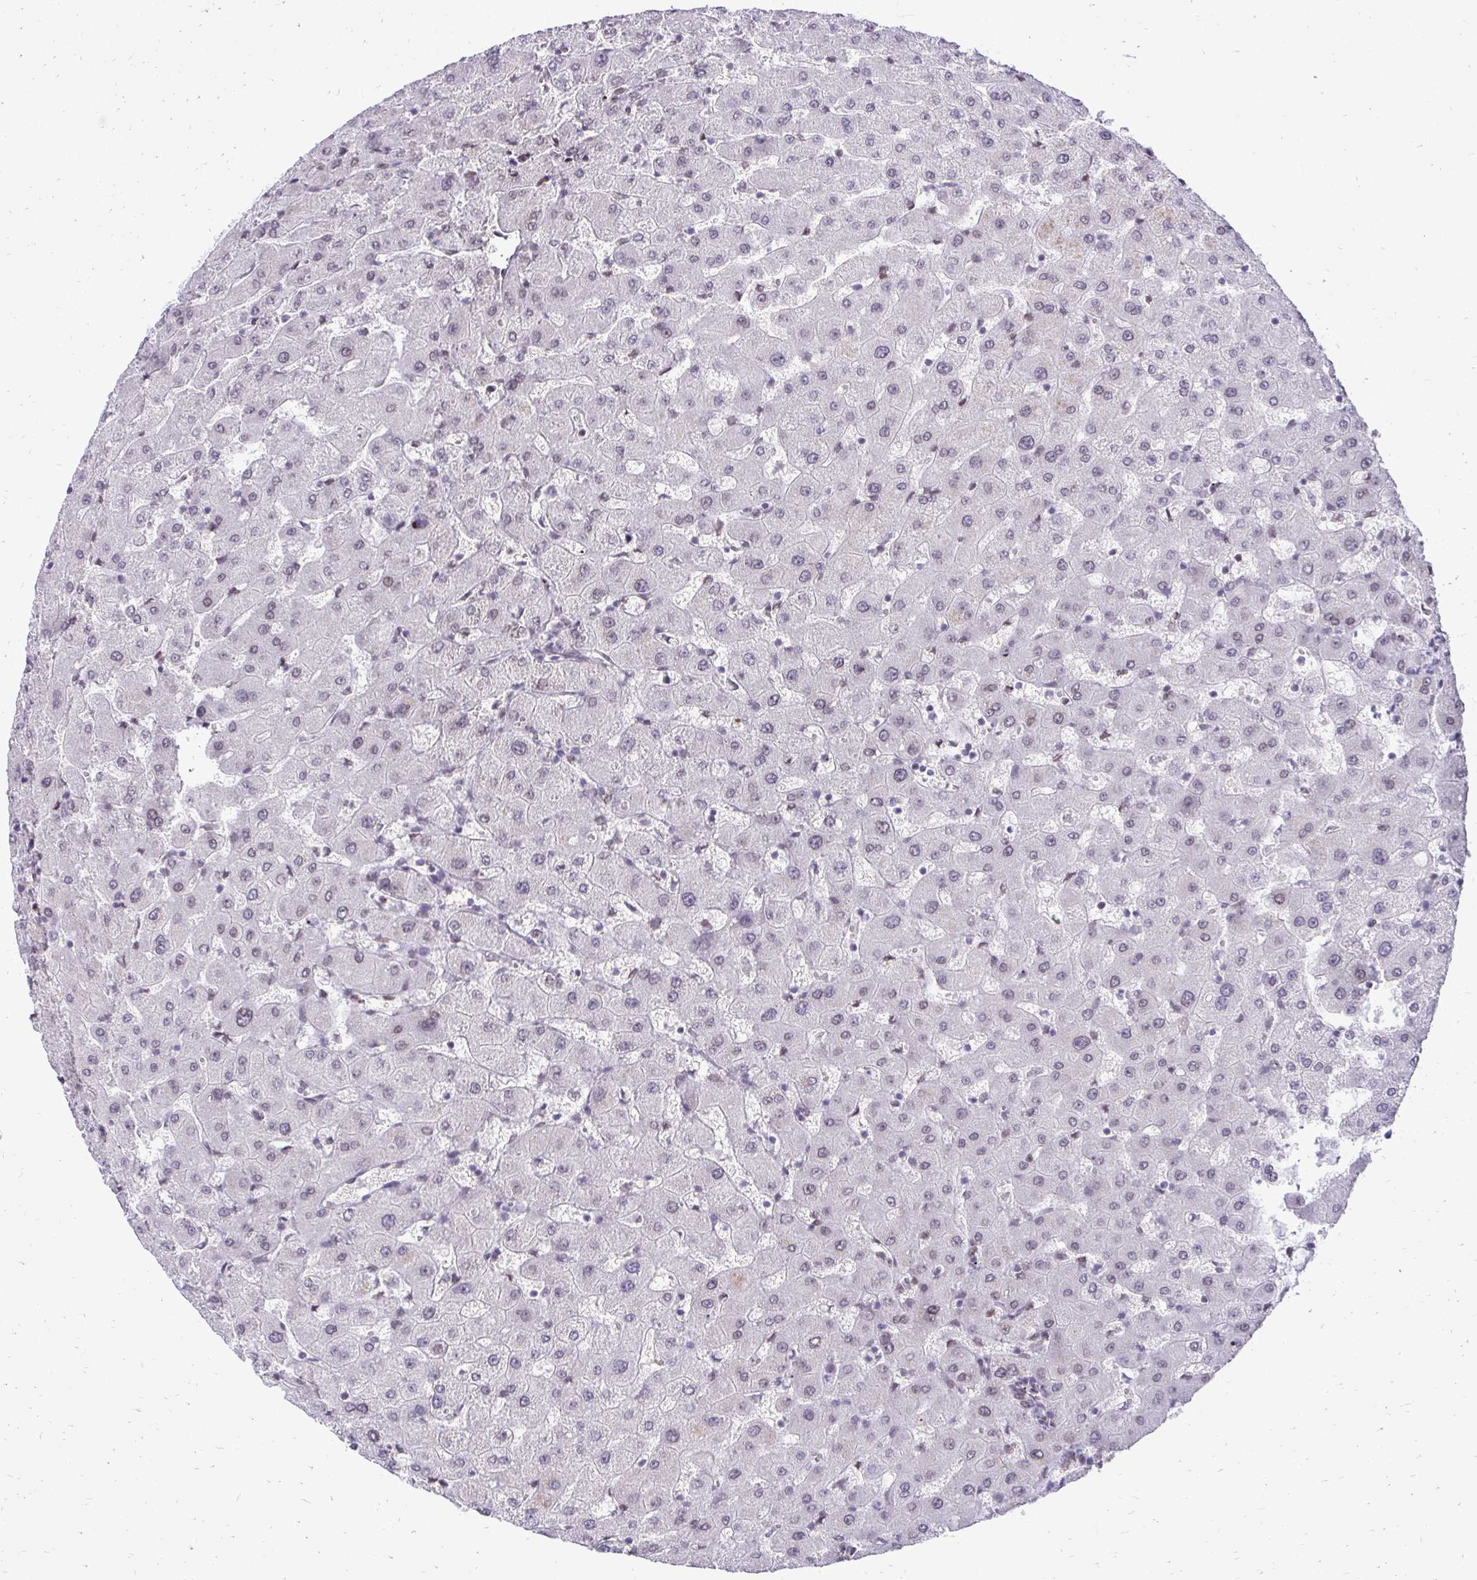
{"staining": {"intensity": "weak", "quantity": "25%-75%", "location": "nuclear"}, "tissue": "liver", "cell_type": "Cholangiocytes", "image_type": "normal", "snomed": [{"axis": "morphology", "description": "Normal tissue, NOS"}, {"axis": "topography", "description": "Liver"}], "caption": "Normal liver demonstrates weak nuclear staining in approximately 25%-75% of cholangiocytes, visualized by immunohistochemistry. The staining was performed using DAB, with brown indicating positive protein expression. Nuclei are stained blue with hematoxylin.", "gene": "BANF1", "patient": {"sex": "female", "age": 63}}